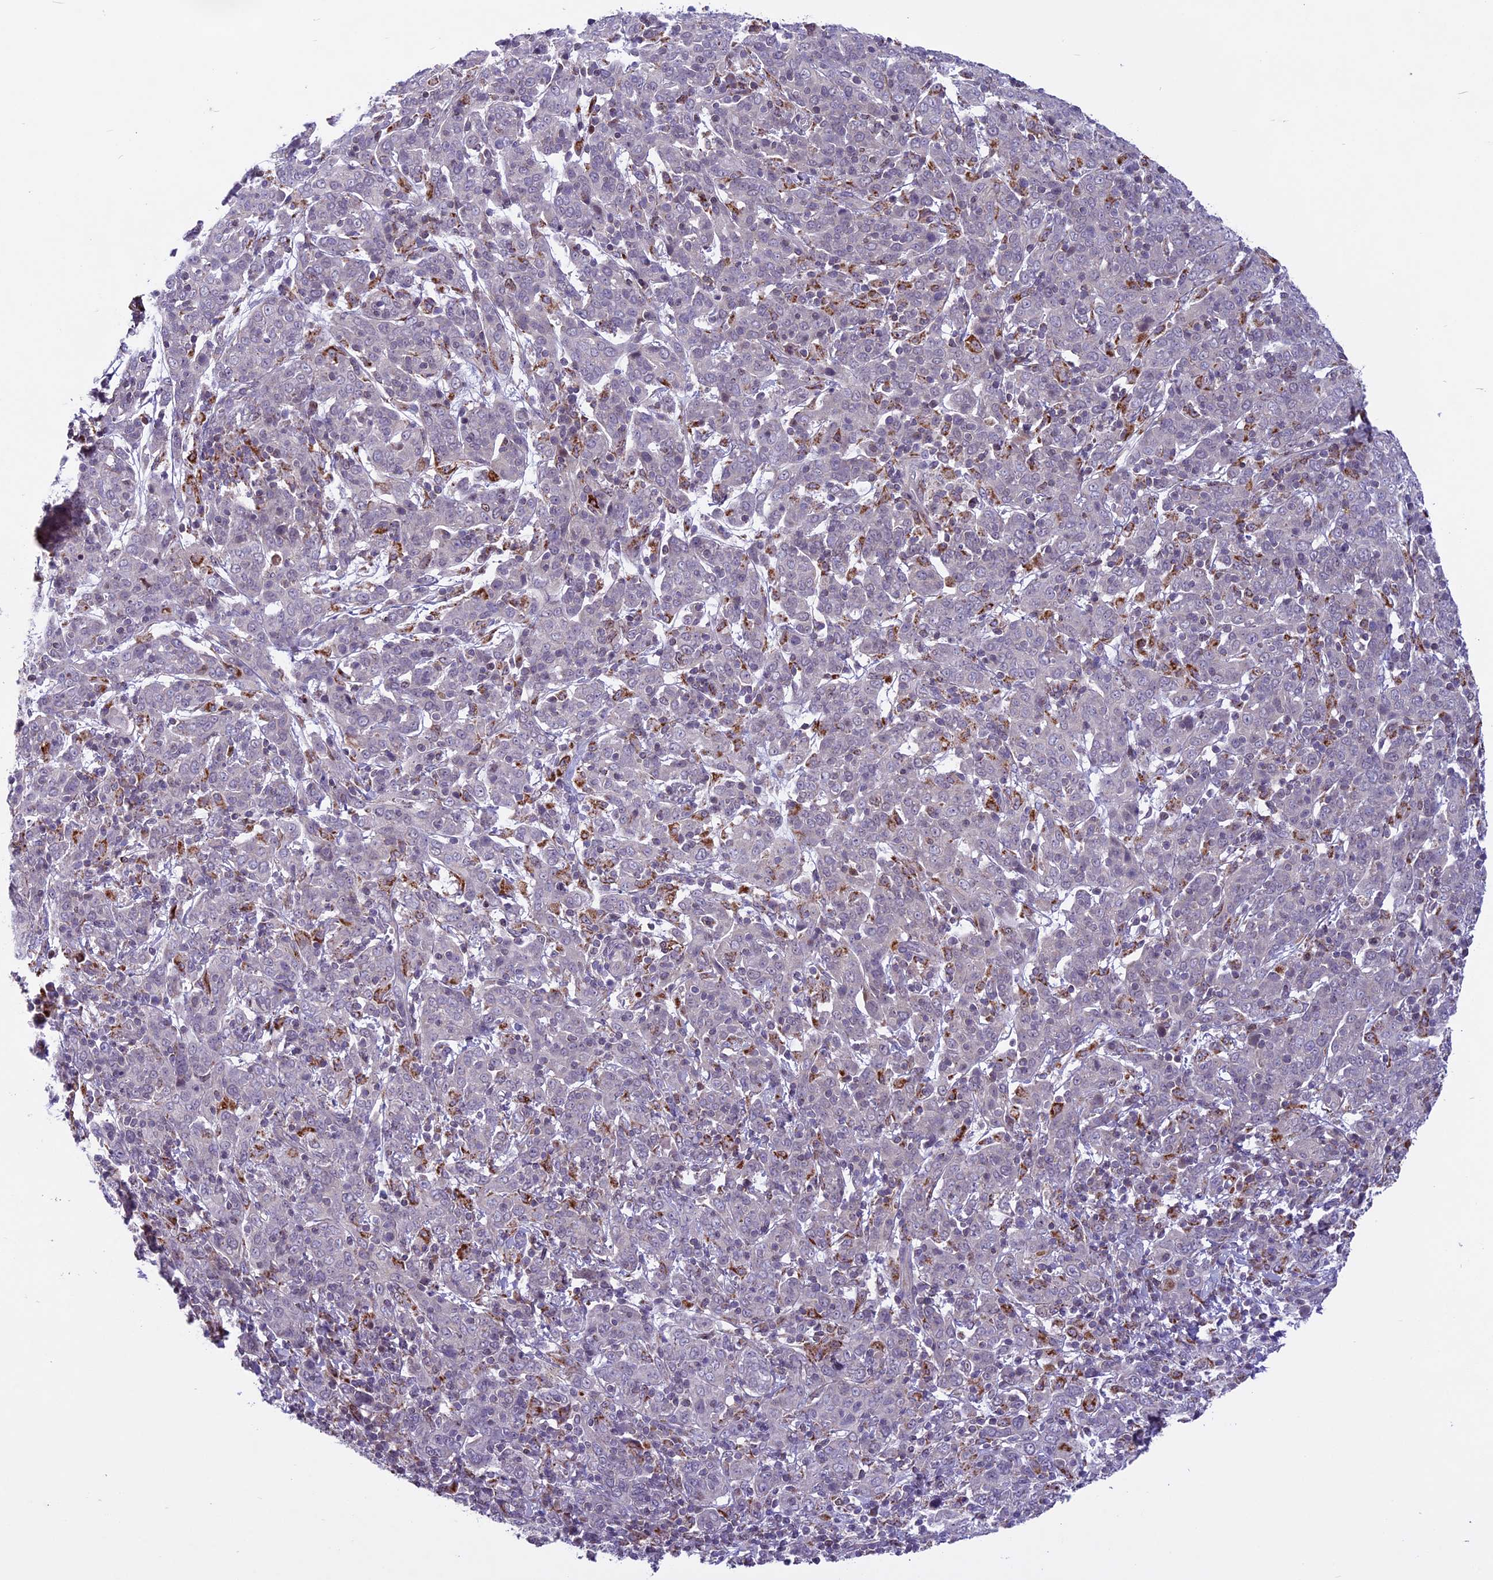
{"staining": {"intensity": "negative", "quantity": "none", "location": "none"}, "tissue": "cervical cancer", "cell_type": "Tumor cells", "image_type": "cancer", "snomed": [{"axis": "morphology", "description": "Squamous cell carcinoma, NOS"}, {"axis": "topography", "description": "Cervix"}], "caption": "Tumor cells are negative for protein expression in human cervical cancer.", "gene": "MIEF2", "patient": {"sex": "female", "age": 67}}